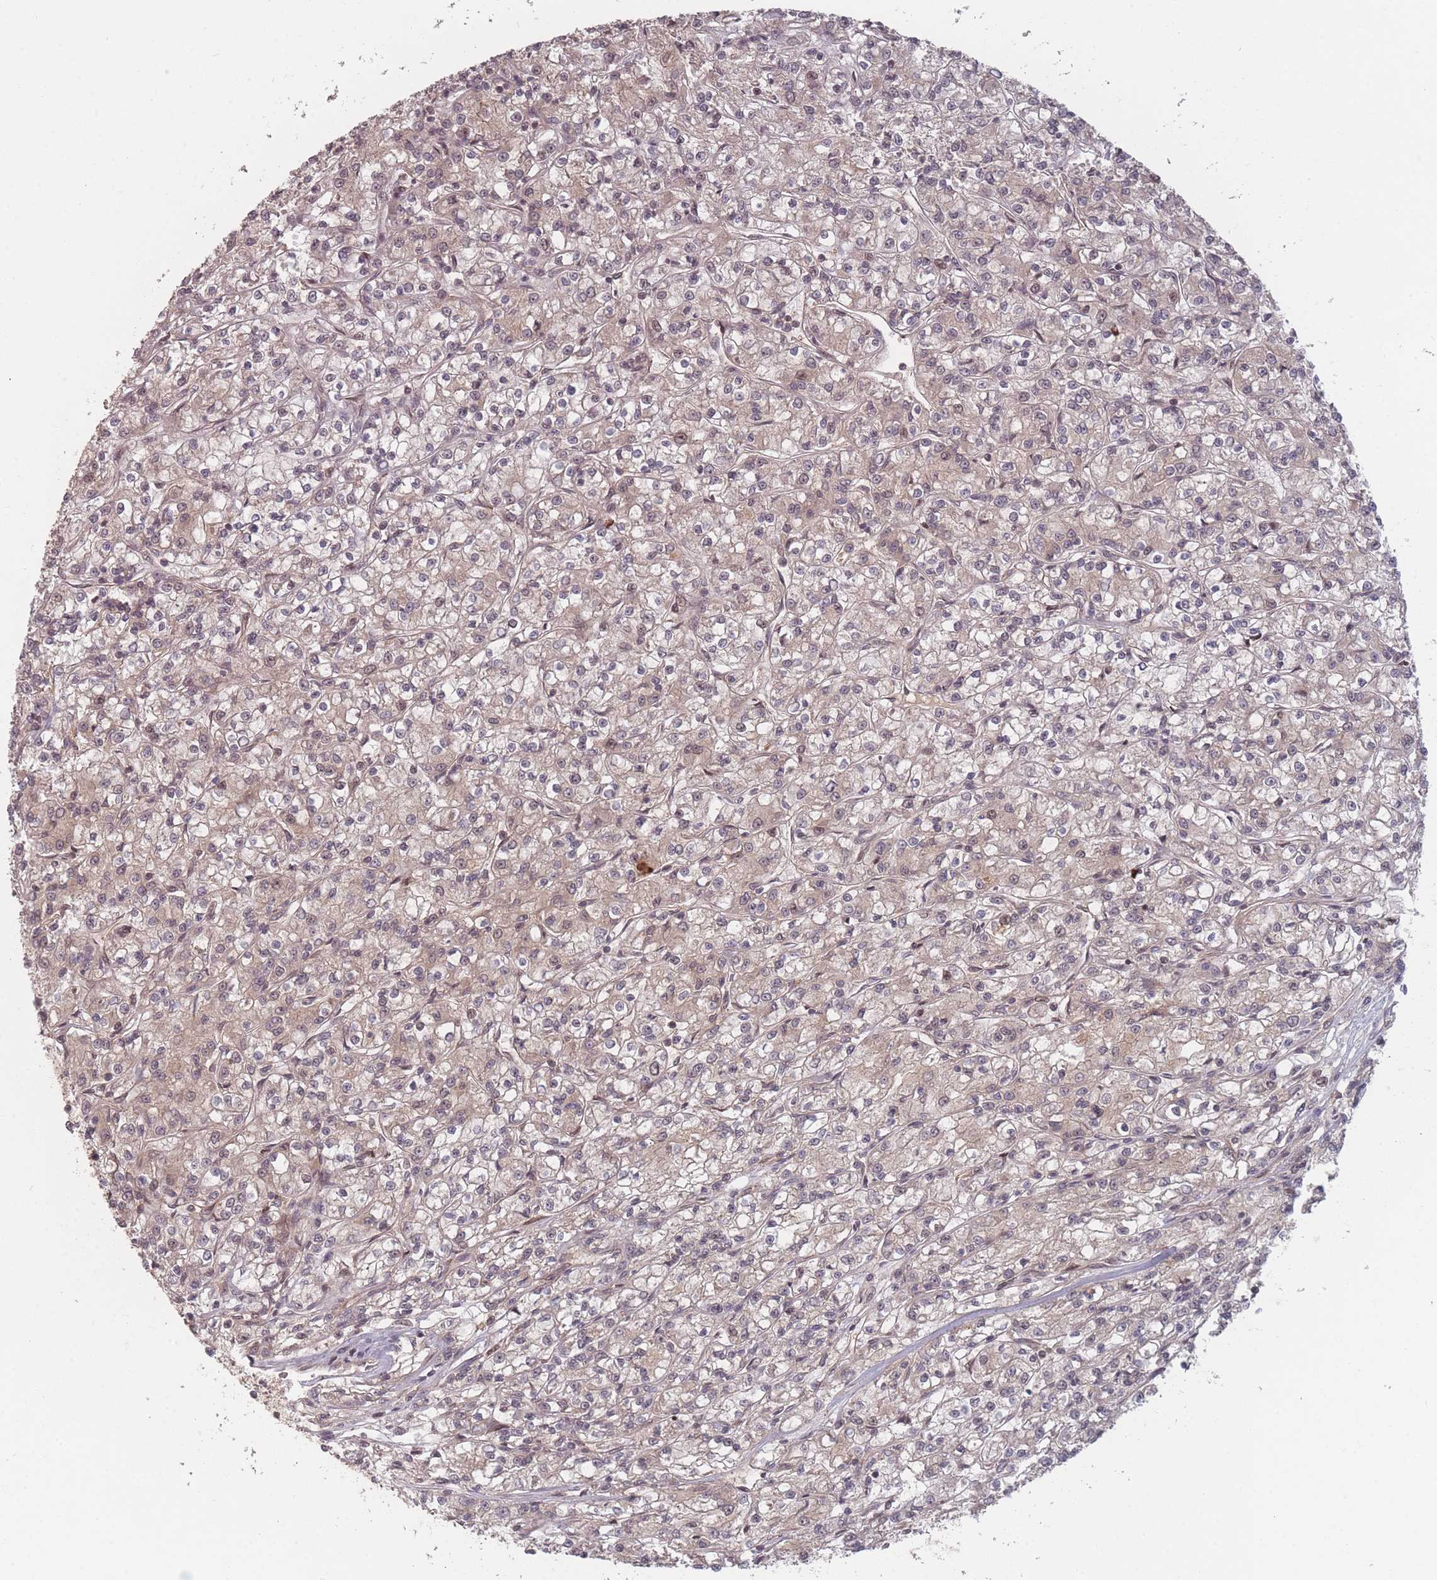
{"staining": {"intensity": "weak", "quantity": "25%-75%", "location": "cytoplasmic/membranous,nuclear"}, "tissue": "renal cancer", "cell_type": "Tumor cells", "image_type": "cancer", "snomed": [{"axis": "morphology", "description": "Adenocarcinoma, NOS"}, {"axis": "topography", "description": "Kidney"}], "caption": "Adenocarcinoma (renal) stained for a protein reveals weak cytoplasmic/membranous and nuclear positivity in tumor cells.", "gene": "HAGH", "patient": {"sex": "female", "age": 59}}